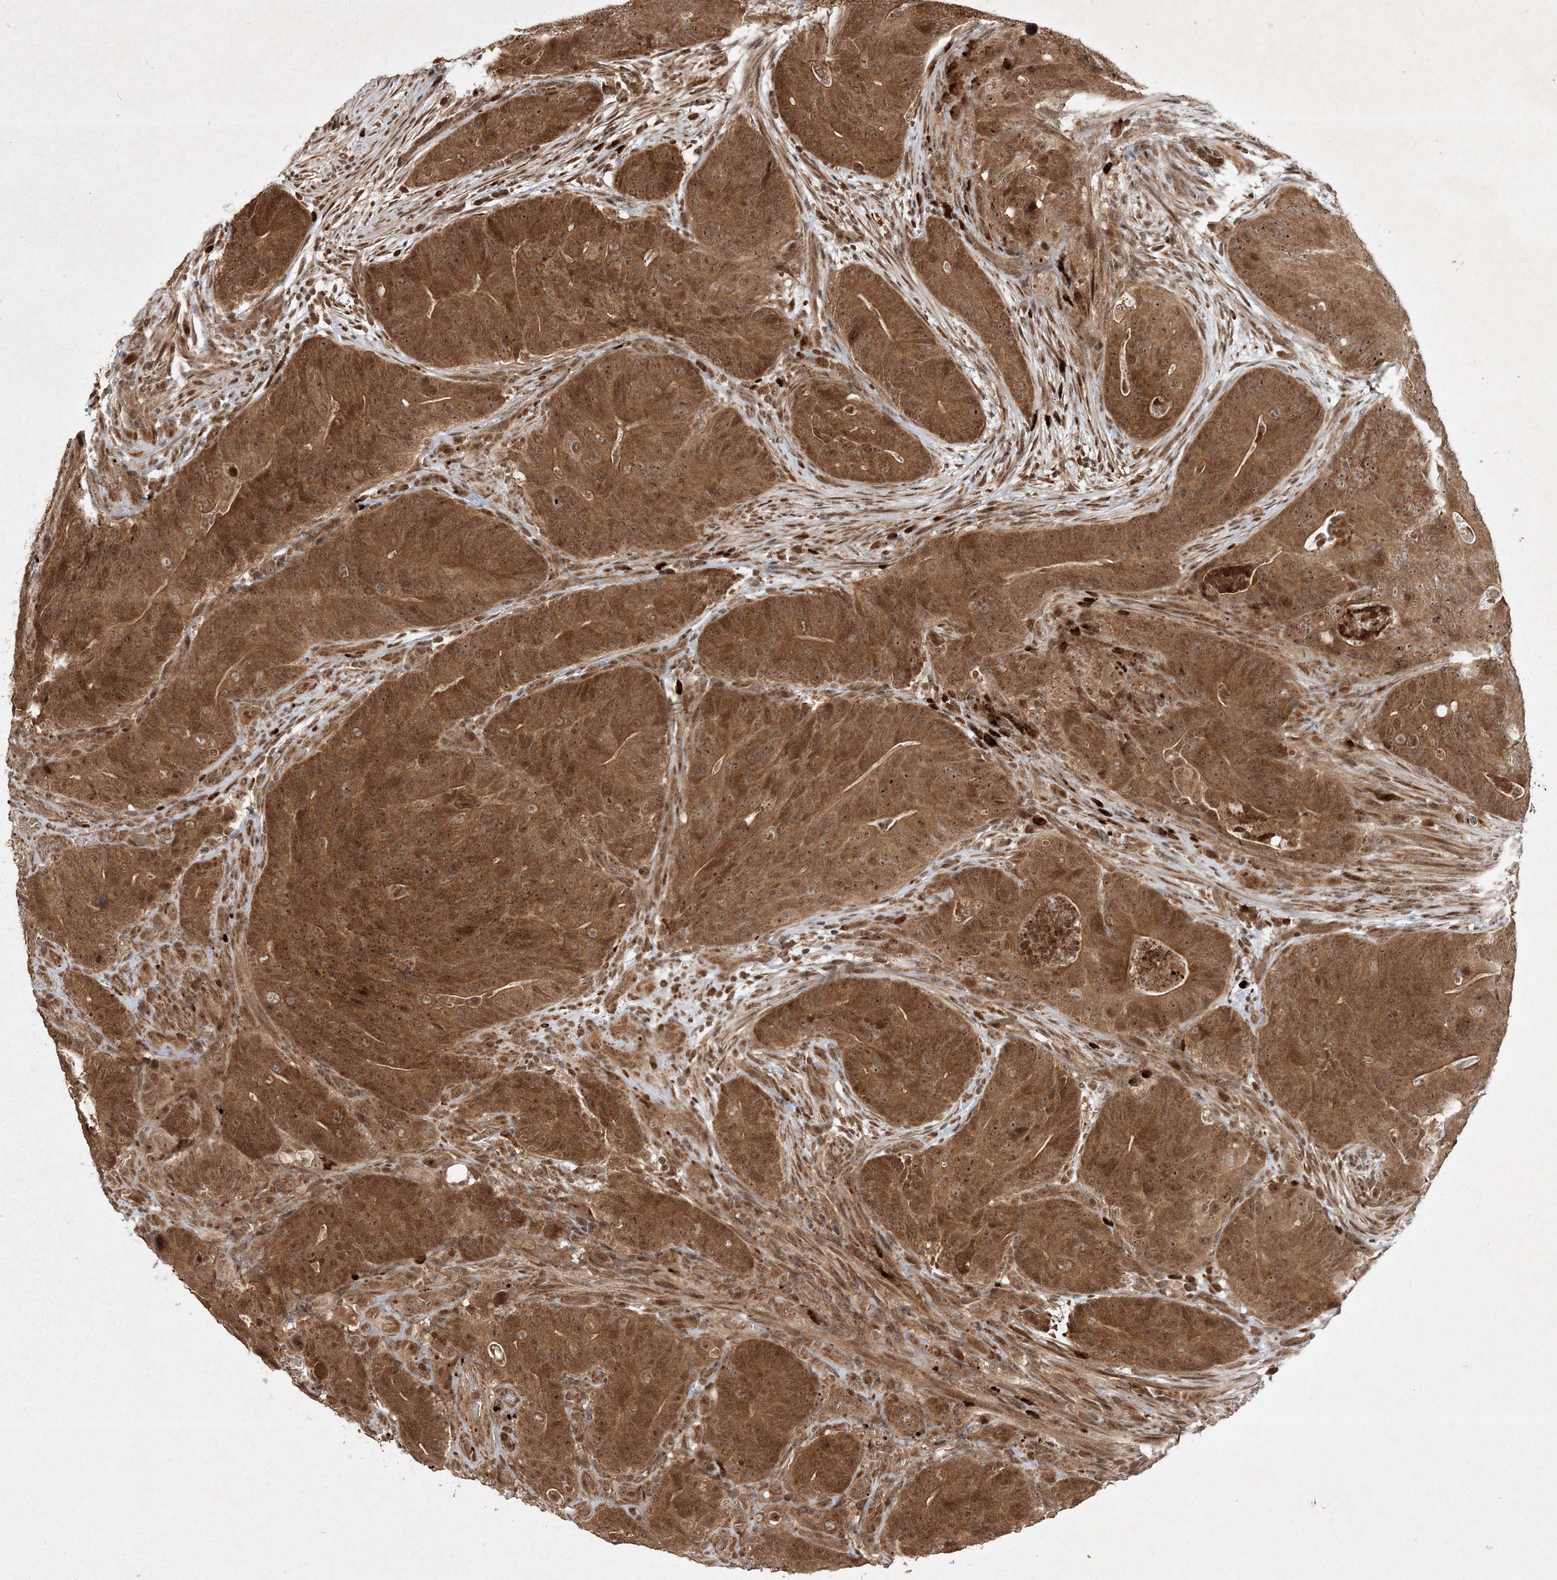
{"staining": {"intensity": "moderate", "quantity": ">75%", "location": "cytoplasmic/membranous,nuclear"}, "tissue": "colorectal cancer", "cell_type": "Tumor cells", "image_type": "cancer", "snomed": [{"axis": "morphology", "description": "Normal tissue, NOS"}, {"axis": "topography", "description": "Colon"}], "caption": "Immunohistochemistry staining of colorectal cancer, which displays medium levels of moderate cytoplasmic/membranous and nuclear expression in about >75% of tumor cells indicating moderate cytoplasmic/membranous and nuclear protein staining. The staining was performed using DAB (3,3'-diaminobenzidine) (brown) for protein detection and nuclei were counterstained in hematoxylin (blue).", "gene": "UBR3", "patient": {"sex": "female", "age": 82}}